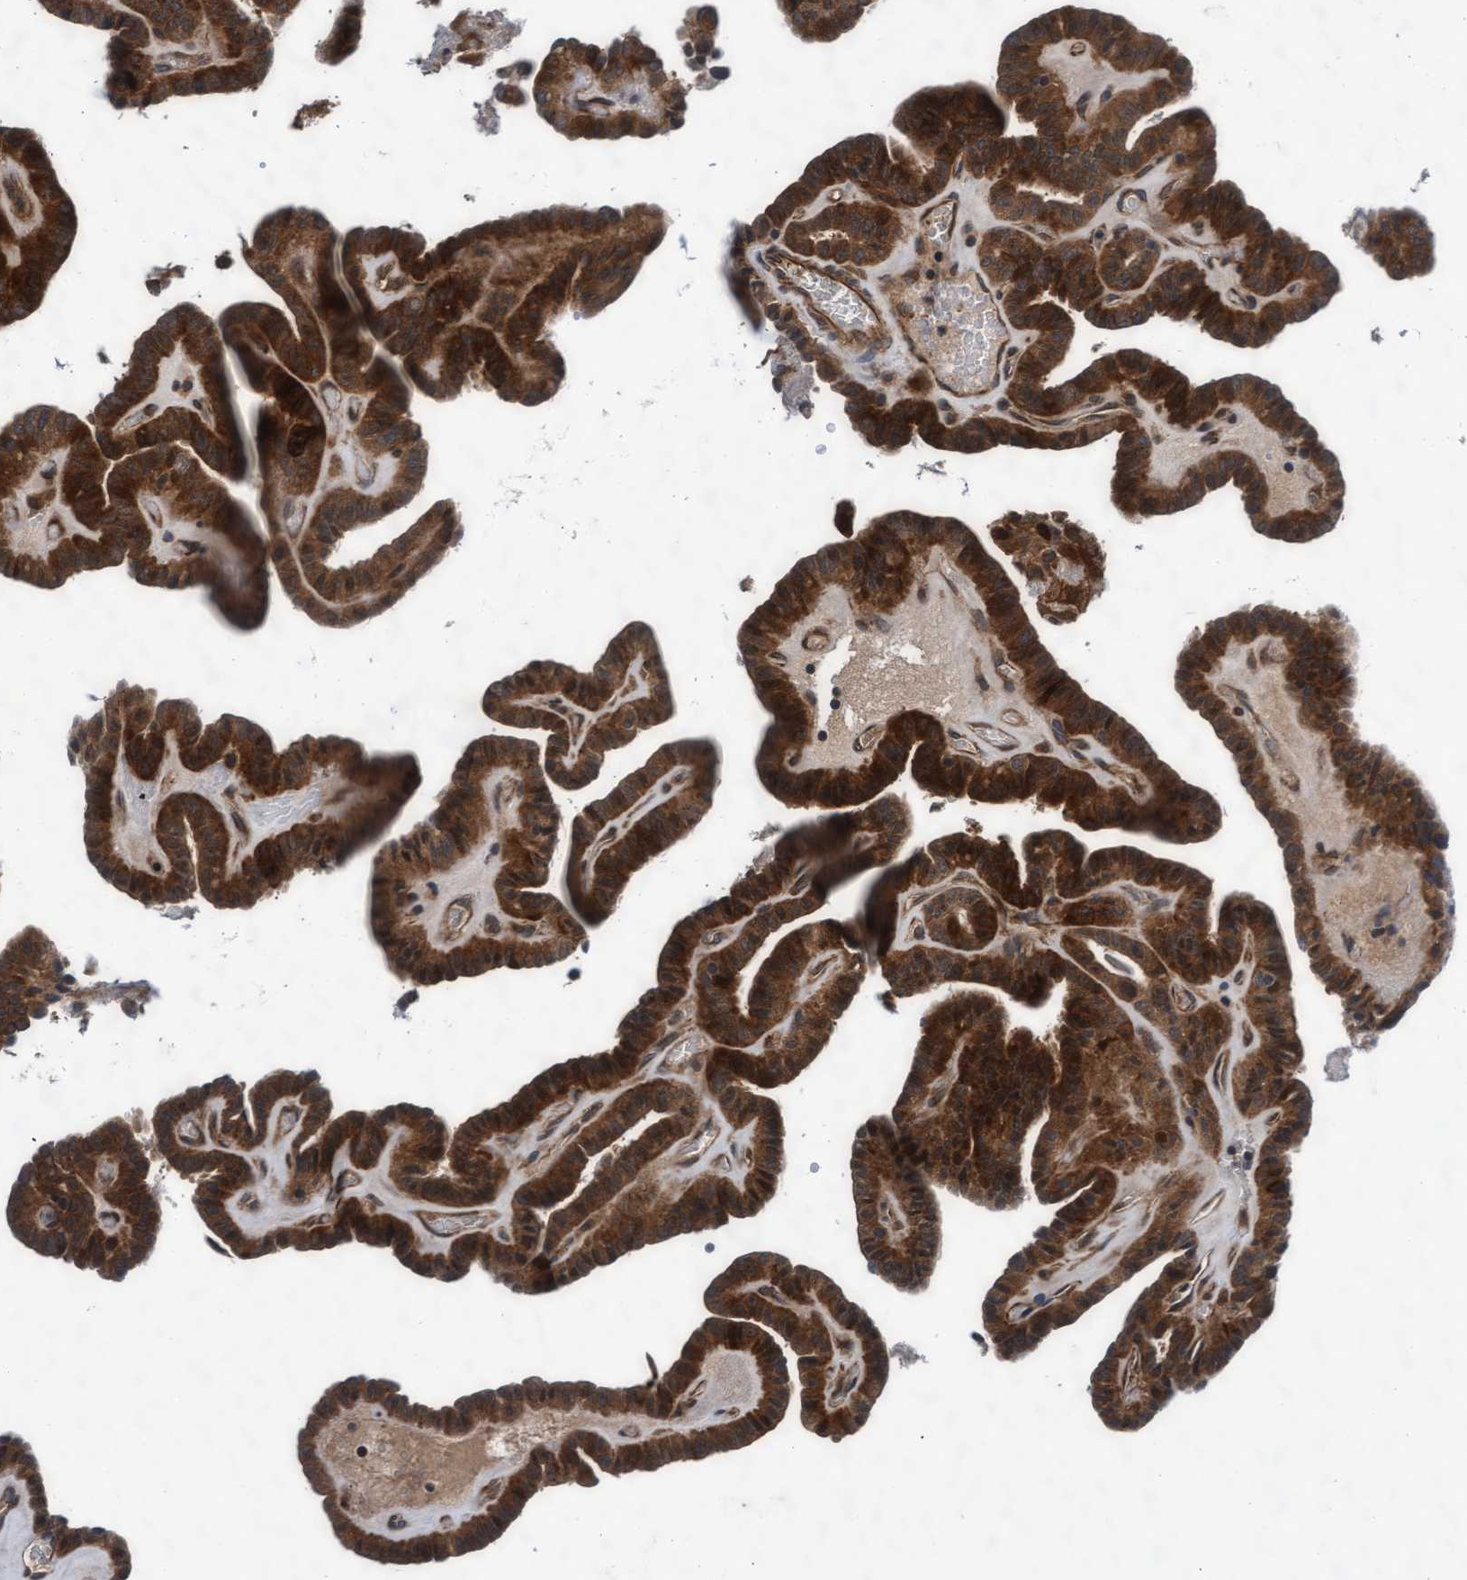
{"staining": {"intensity": "strong", "quantity": ">75%", "location": "cytoplasmic/membranous"}, "tissue": "thyroid cancer", "cell_type": "Tumor cells", "image_type": "cancer", "snomed": [{"axis": "morphology", "description": "Papillary adenocarcinoma, NOS"}, {"axis": "topography", "description": "Thyroid gland"}], "caption": "Papillary adenocarcinoma (thyroid) stained with a protein marker shows strong staining in tumor cells.", "gene": "EFCAB13", "patient": {"sex": "male", "age": 77}}